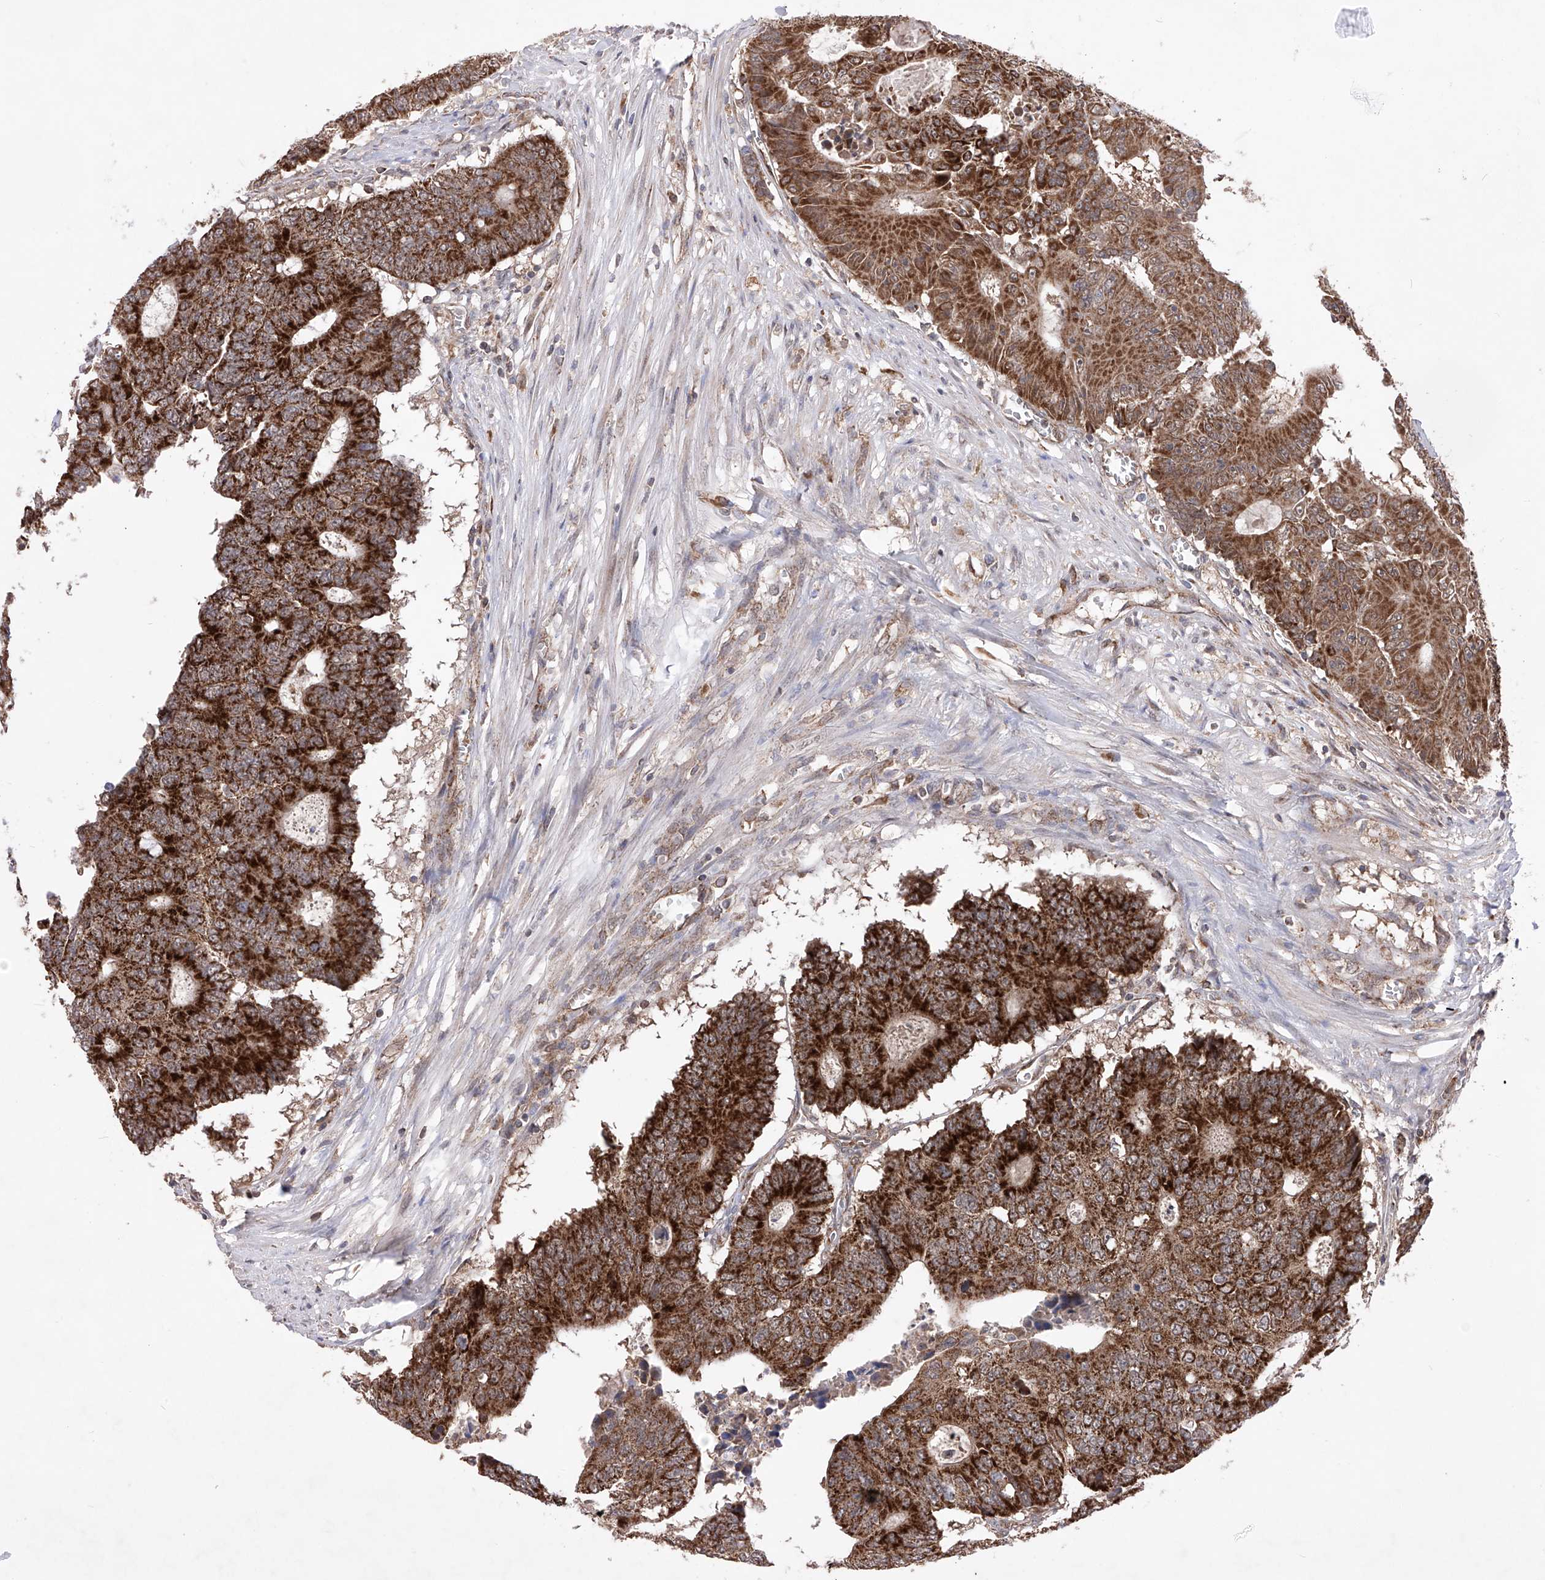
{"staining": {"intensity": "strong", "quantity": ">75%", "location": "cytoplasmic/membranous"}, "tissue": "colorectal cancer", "cell_type": "Tumor cells", "image_type": "cancer", "snomed": [{"axis": "morphology", "description": "Adenocarcinoma, NOS"}, {"axis": "topography", "description": "Colon"}], "caption": "Colorectal adenocarcinoma stained with a protein marker demonstrates strong staining in tumor cells.", "gene": "SDHAF4", "patient": {"sex": "male", "age": 87}}